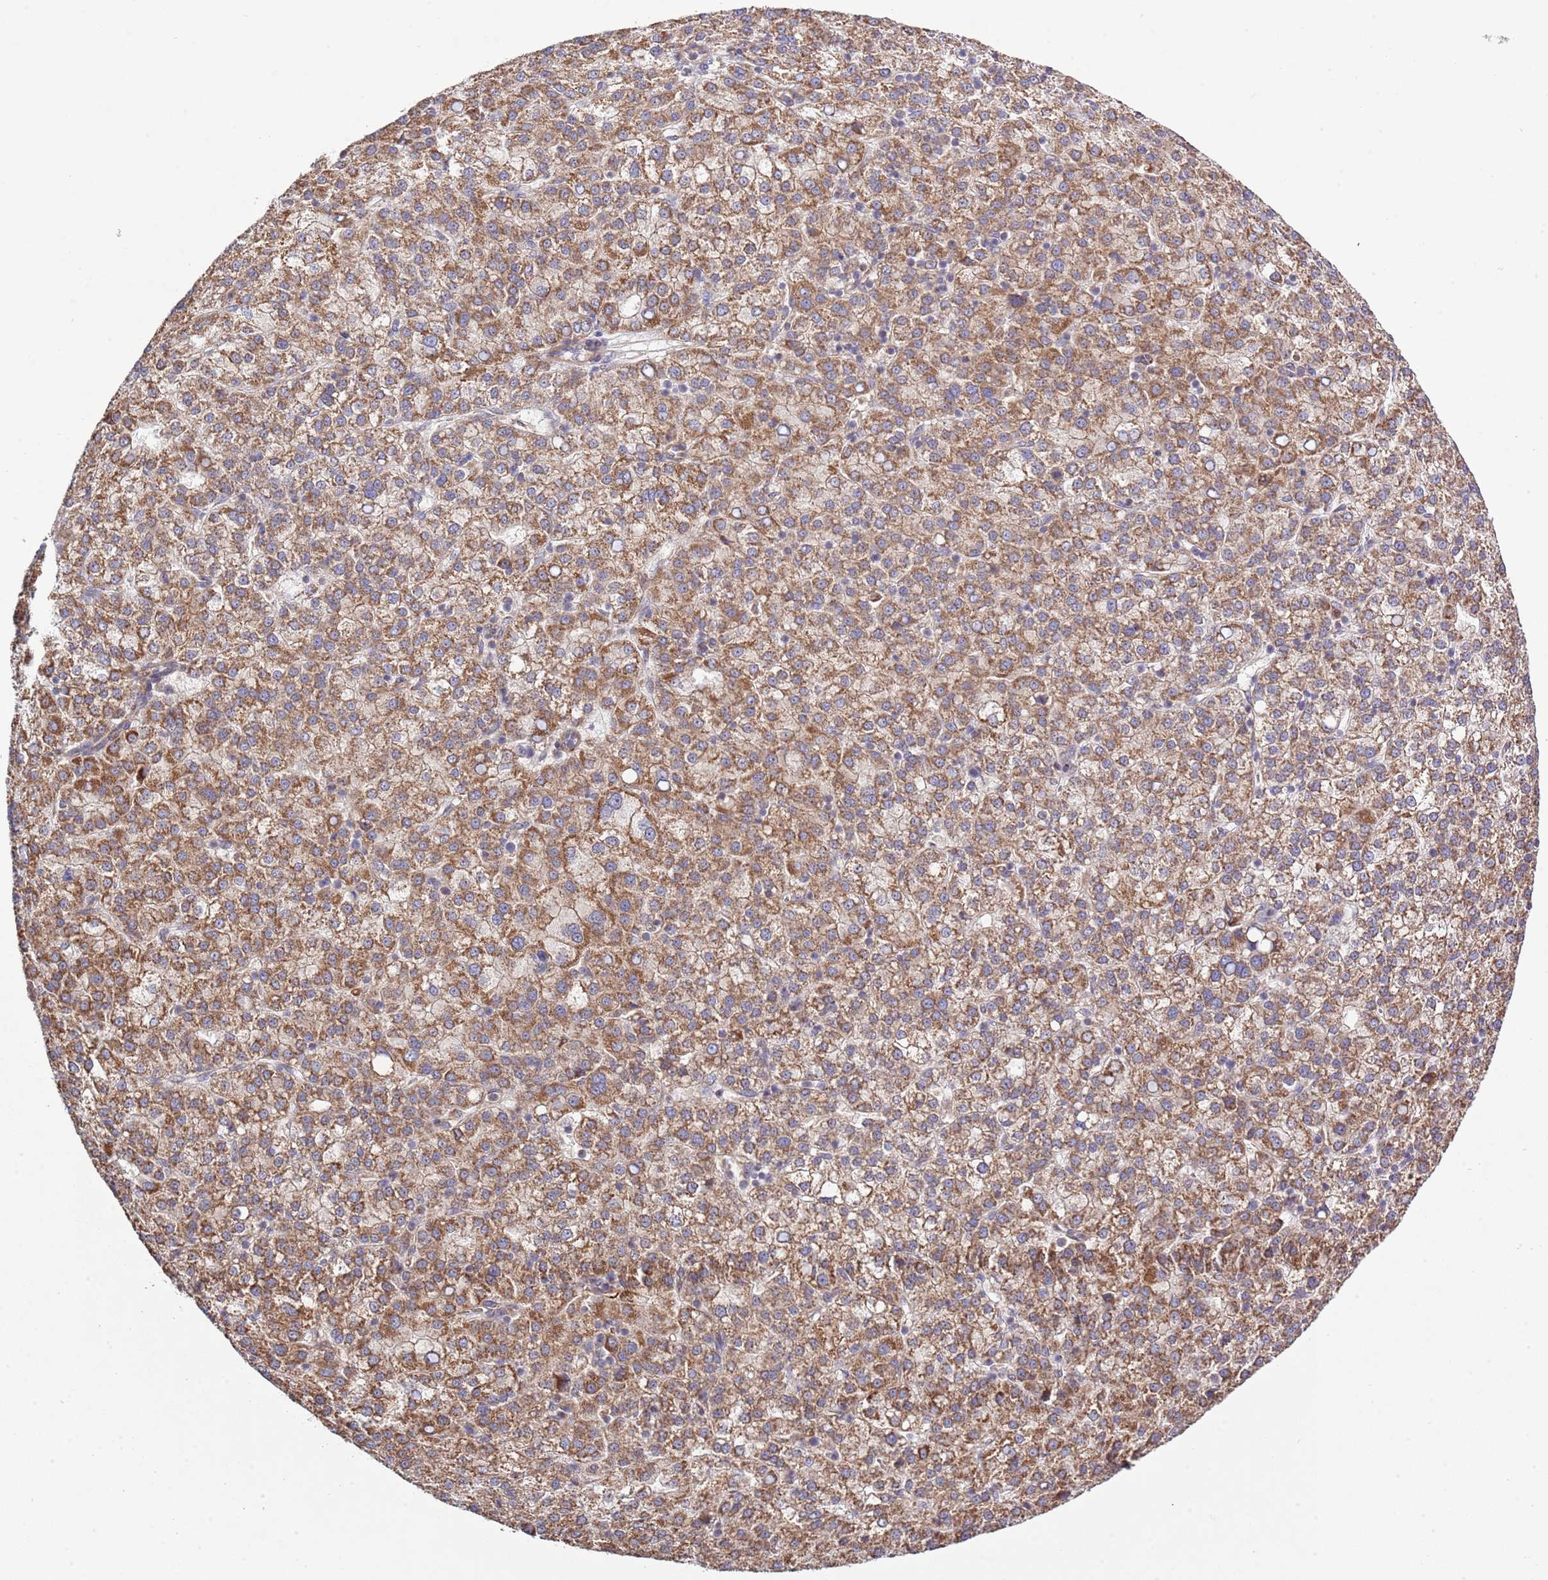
{"staining": {"intensity": "moderate", "quantity": ">75%", "location": "cytoplasmic/membranous"}, "tissue": "liver cancer", "cell_type": "Tumor cells", "image_type": "cancer", "snomed": [{"axis": "morphology", "description": "Carcinoma, Hepatocellular, NOS"}, {"axis": "topography", "description": "Liver"}], "caption": "Liver cancer (hepatocellular carcinoma) tissue exhibits moderate cytoplasmic/membranous staining in approximately >75% of tumor cells", "gene": "IVD", "patient": {"sex": "female", "age": 58}}